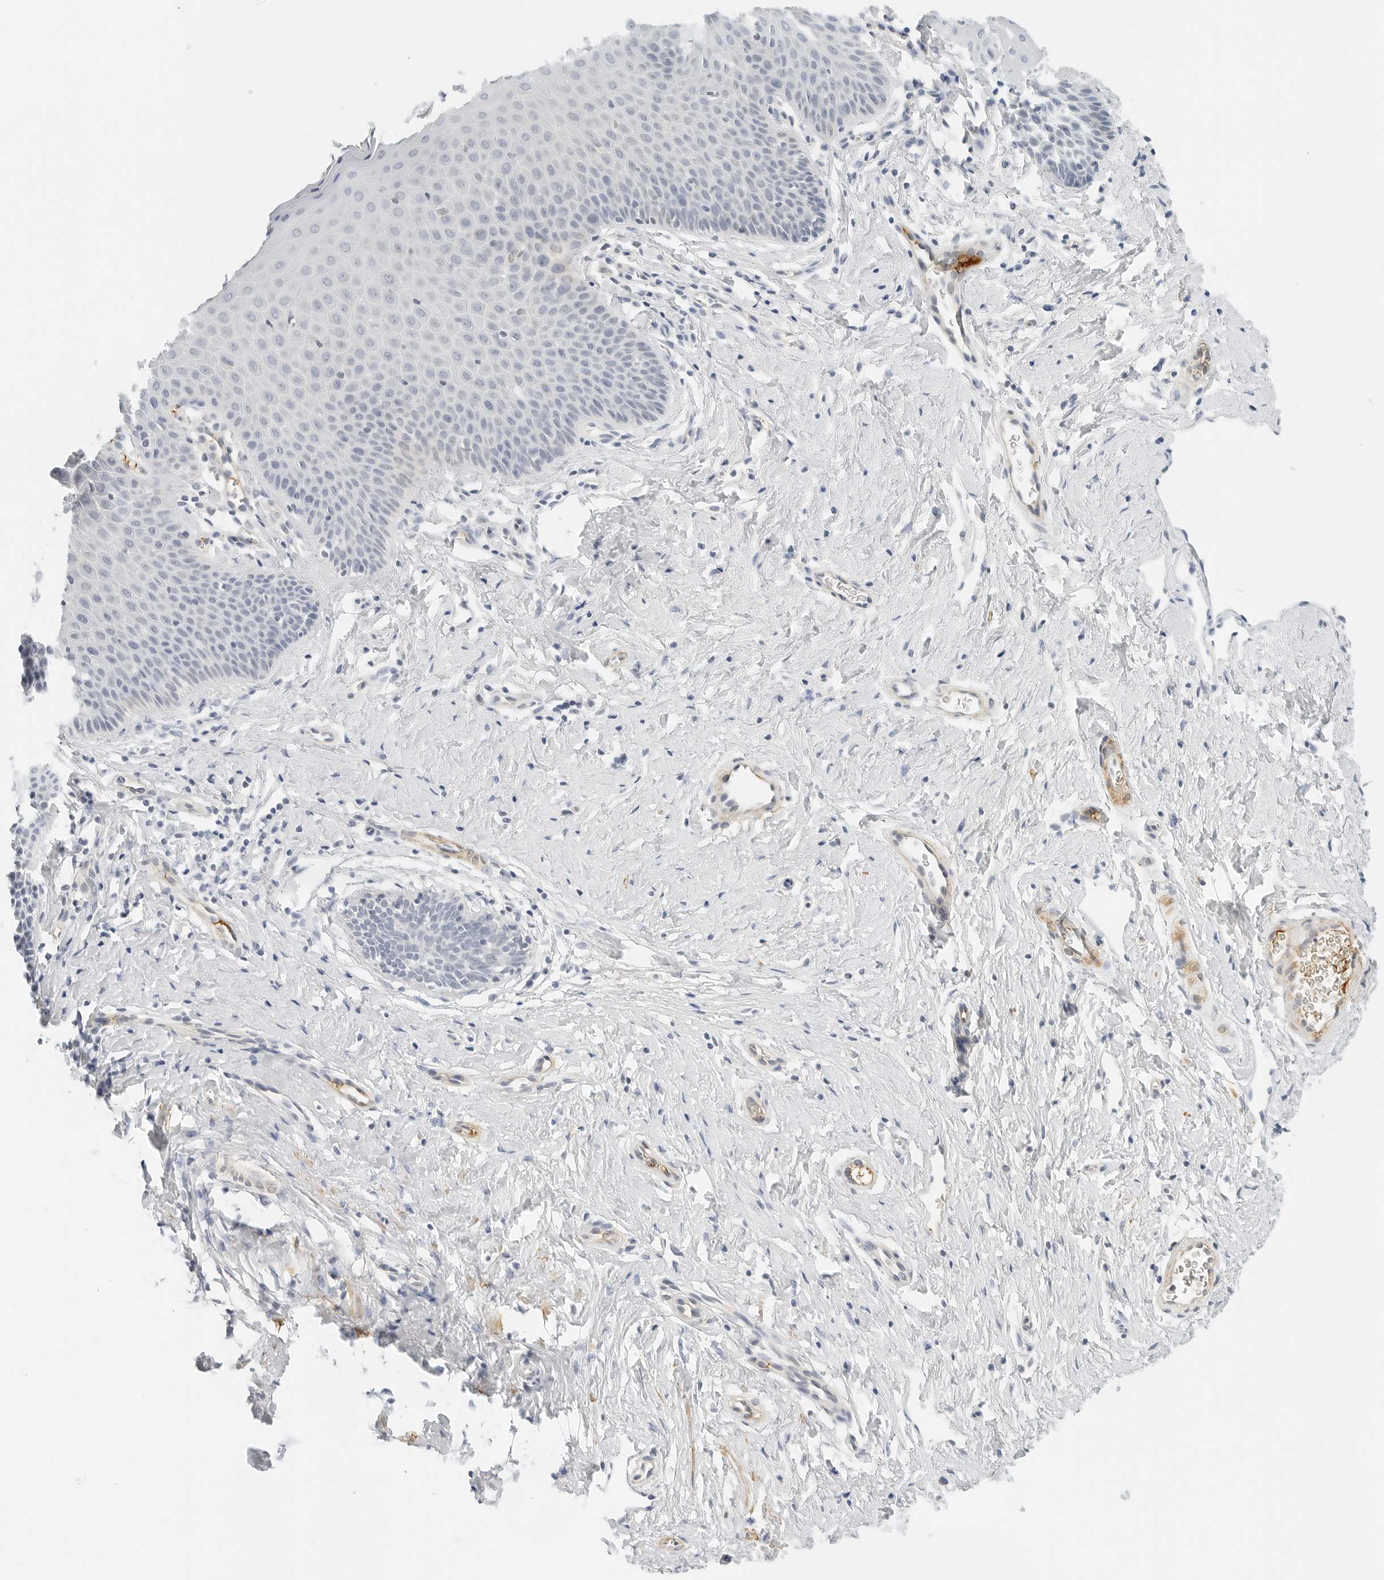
{"staining": {"intensity": "negative", "quantity": "none", "location": "none"}, "tissue": "cervix", "cell_type": "Glandular cells", "image_type": "normal", "snomed": [{"axis": "morphology", "description": "Normal tissue, NOS"}, {"axis": "topography", "description": "Cervix"}], "caption": "This is a photomicrograph of immunohistochemistry staining of benign cervix, which shows no staining in glandular cells.", "gene": "PKDCC", "patient": {"sex": "female", "age": 36}}